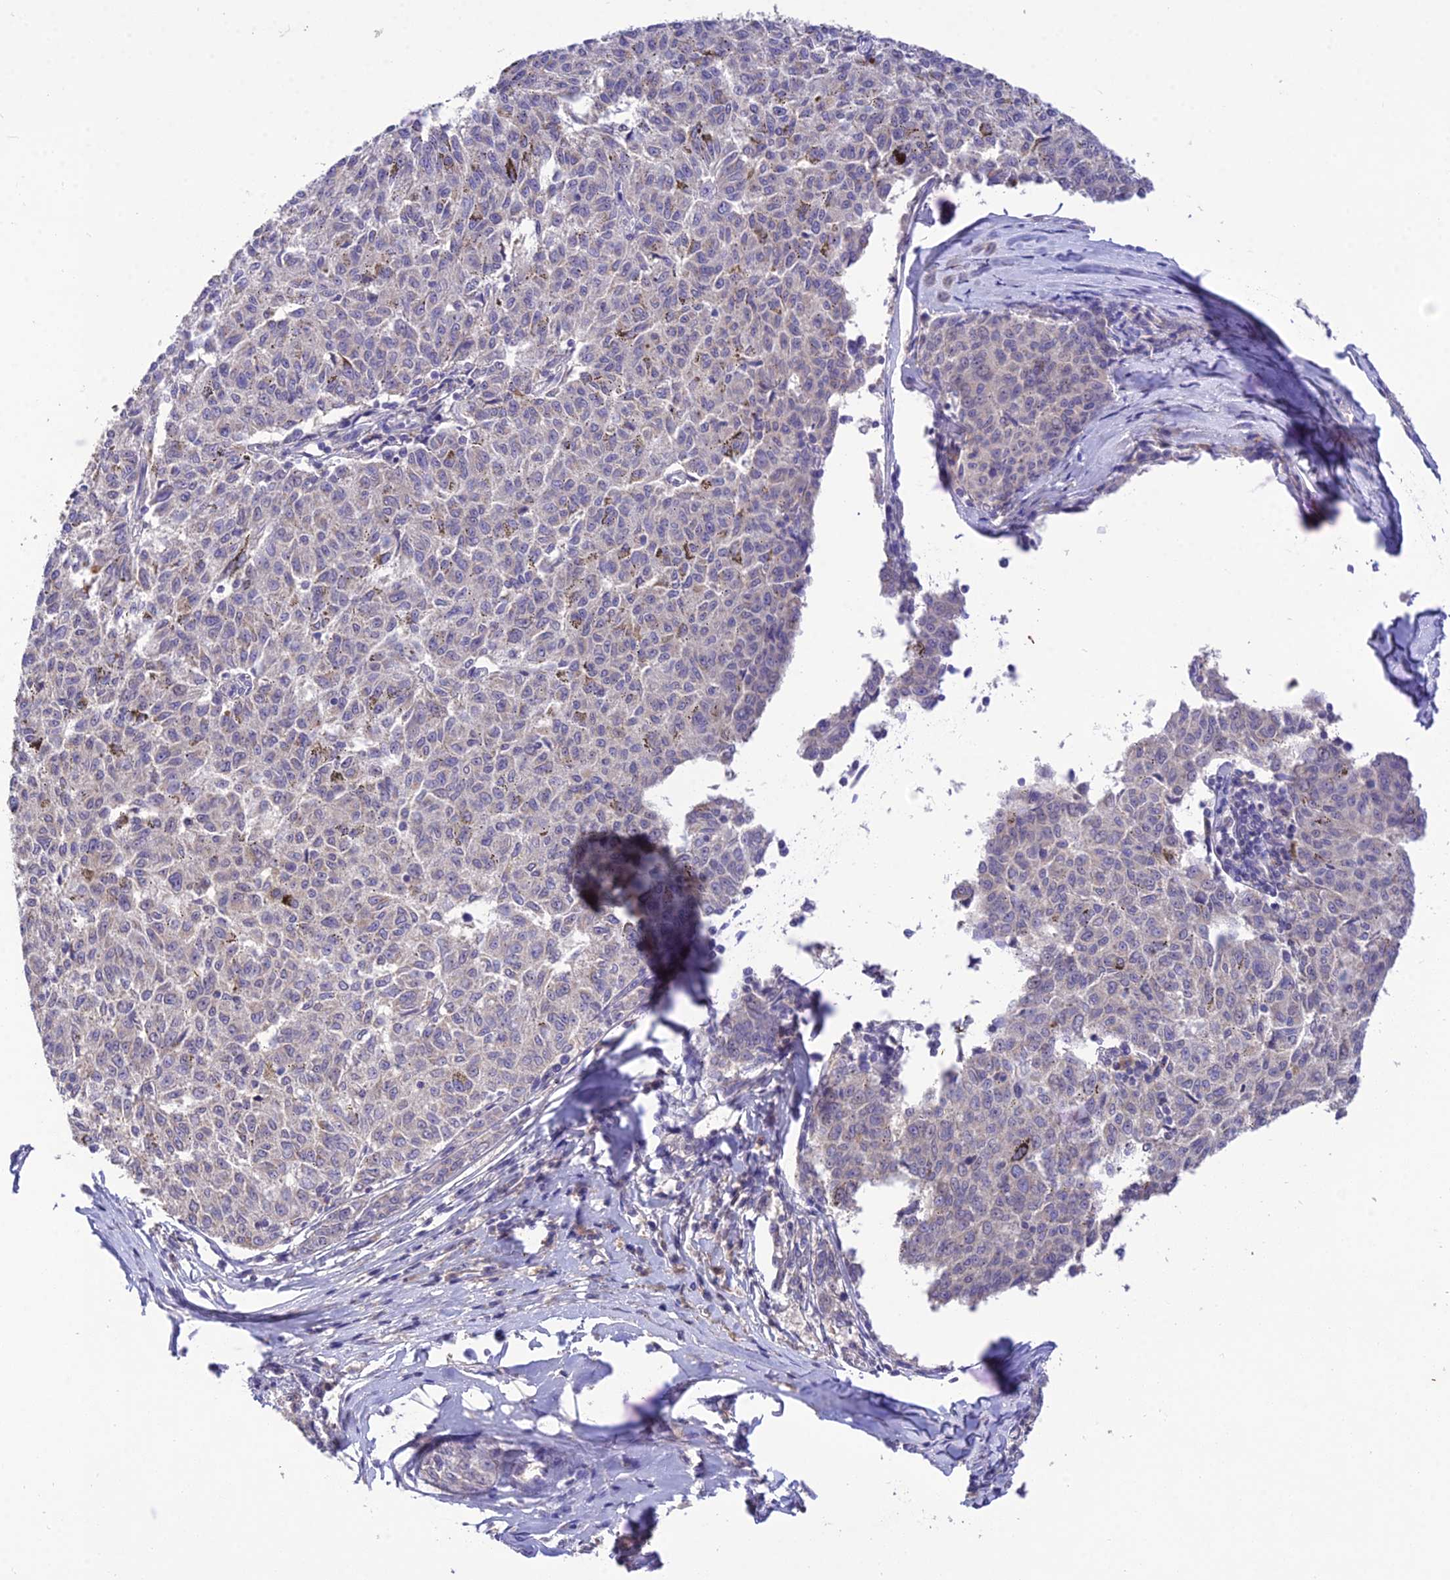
{"staining": {"intensity": "negative", "quantity": "none", "location": "none"}, "tissue": "melanoma", "cell_type": "Tumor cells", "image_type": "cancer", "snomed": [{"axis": "morphology", "description": "Malignant melanoma, NOS"}, {"axis": "topography", "description": "Skin"}], "caption": "Photomicrograph shows no protein staining in tumor cells of melanoma tissue.", "gene": "PGK1", "patient": {"sex": "female", "age": 72}}